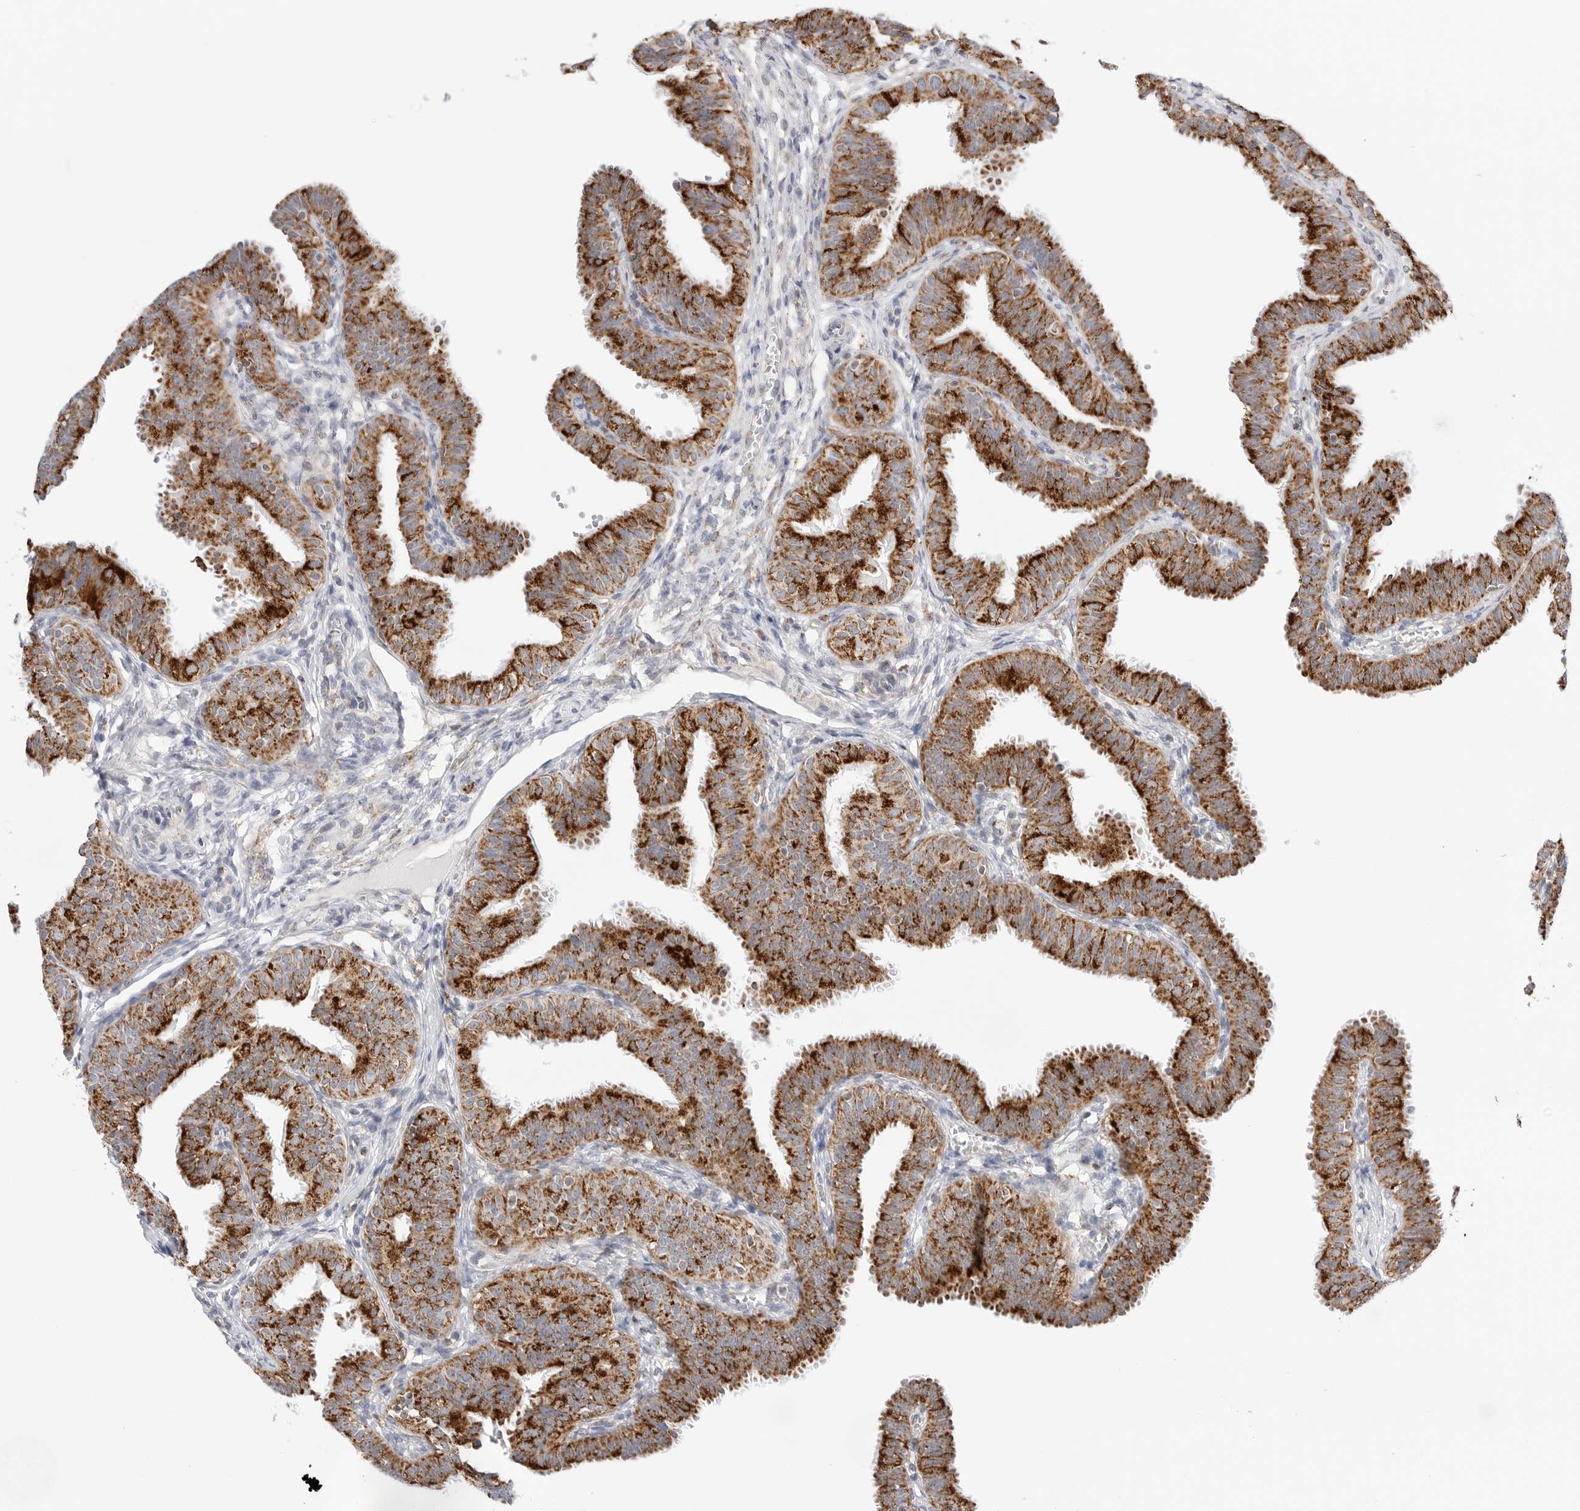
{"staining": {"intensity": "strong", "quantity": ">75%", "location": "cytoplasmic/membranous"}, "tissue": "fallopian tube", "cell_type": "Glandular cells", "image_type": "normal", "snomed": [{"axis": "morphology", "description": "Normal tissue, NOS"}, {"axis": "topography", "description": "Fallopian tube"}], "caption": "Immunohistochemical staining of normal human fallopian tube reveals >75% levels of strong cytoplasmic/membranous protein positivity in approximately >75% of glandular cells. The protein is stained brown, and the nuclei are stained in blue (DAB IHC with brightfield microscopy, high magnification).", "gene": "ATP5IF1", "patient": {"sex": "female", "age": 35}}